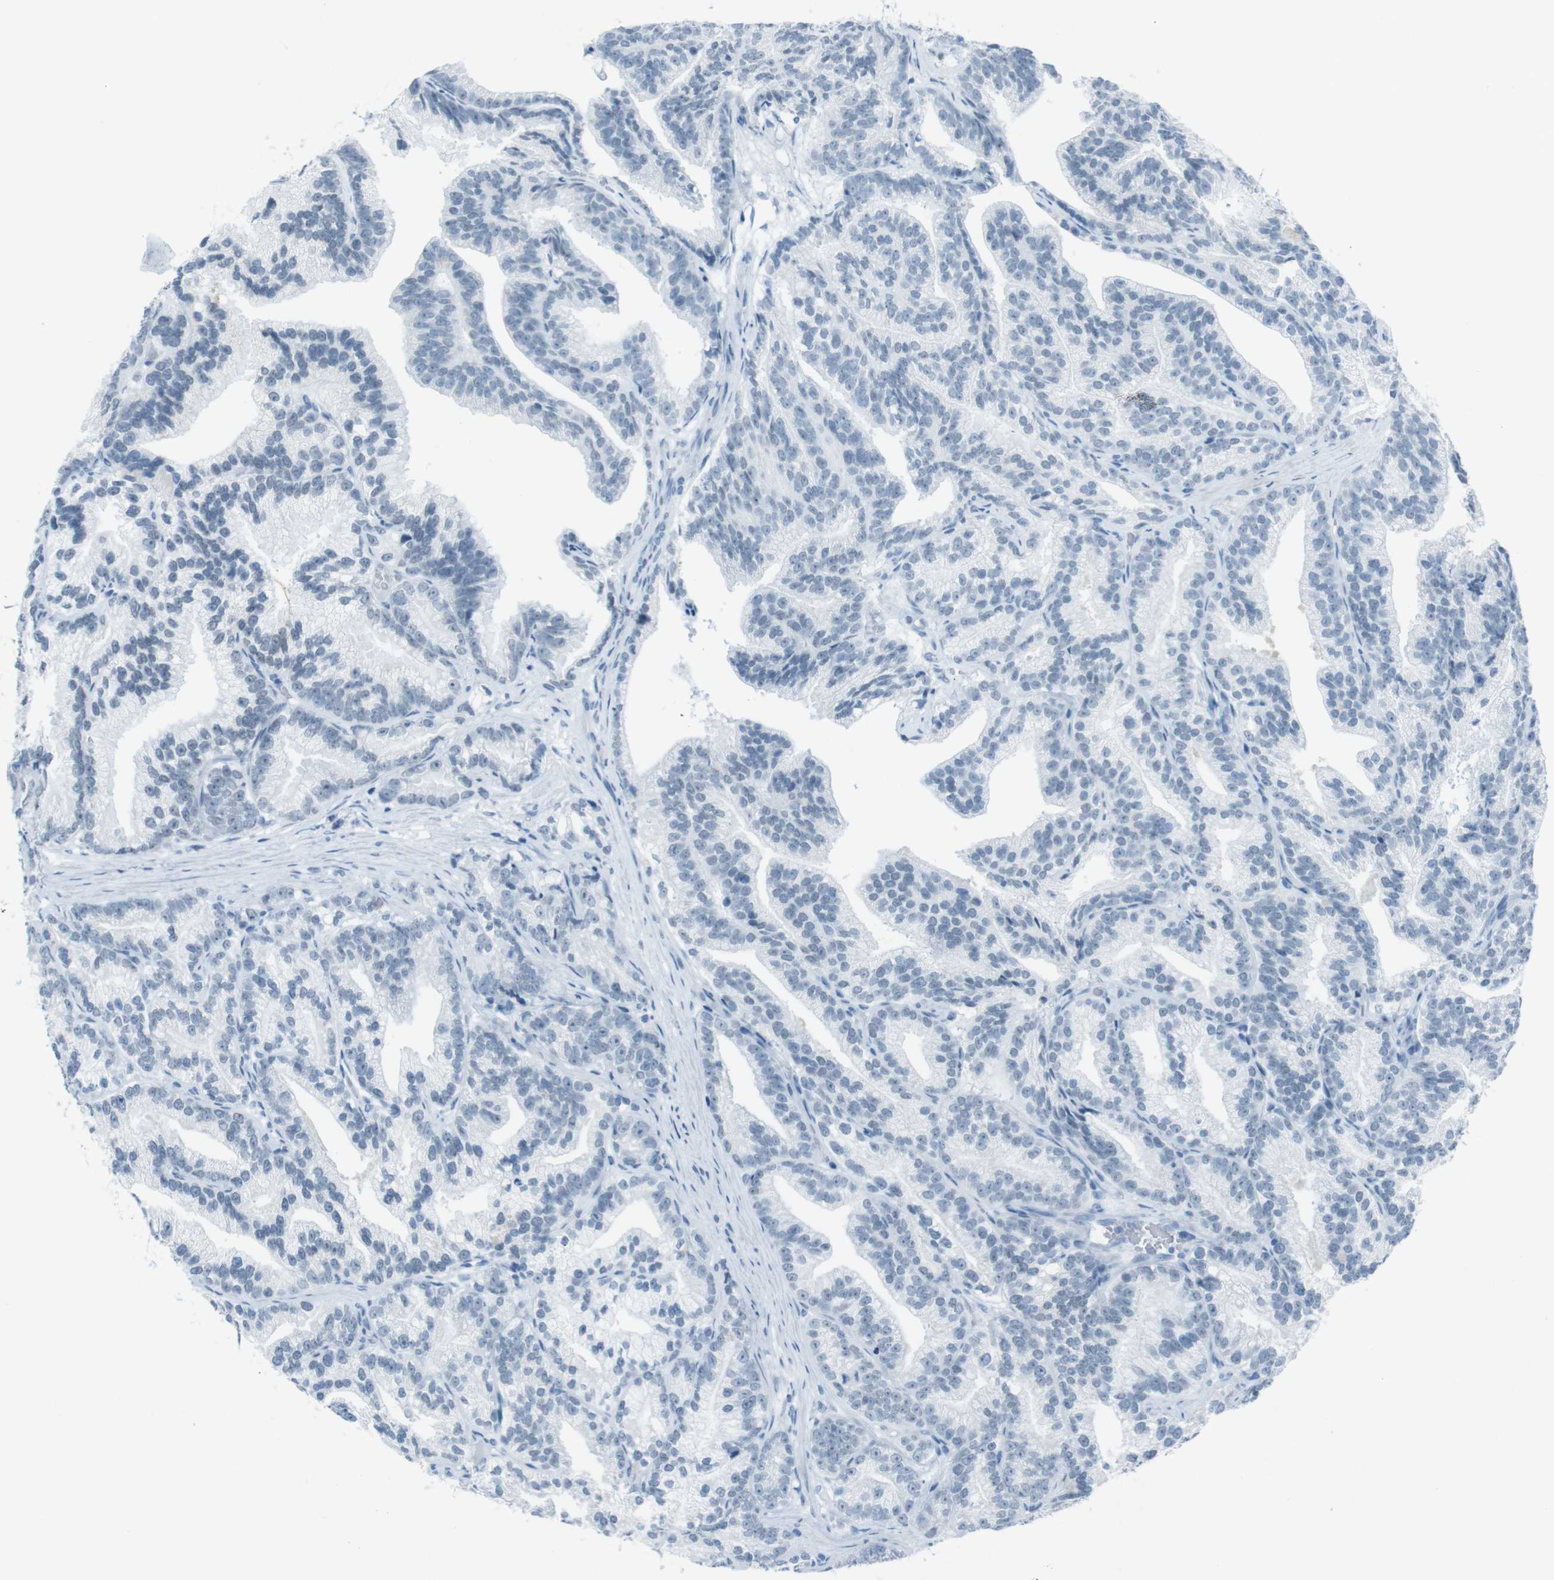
{"staining": {"intensity": "negative", "quantity": "none", "location": "none"}, "tissue": "prostate cancer", "cell_type": "Tumor cells", "image_type": "cancer", "snomed": [{"axis": "morphology", "description": "Adenocarcinoma, Low grade"}, {"axis": "topography", "description": "Prostate"}], "caption": "IHC of human prostate low-grade adenocarcinoma demonstrates no expression in tumor cells. (Brightfield microscopy of DAB IHC at high magnification).", "gene": "TMEM207", "patient": {"sex": "male", "age": 89}}